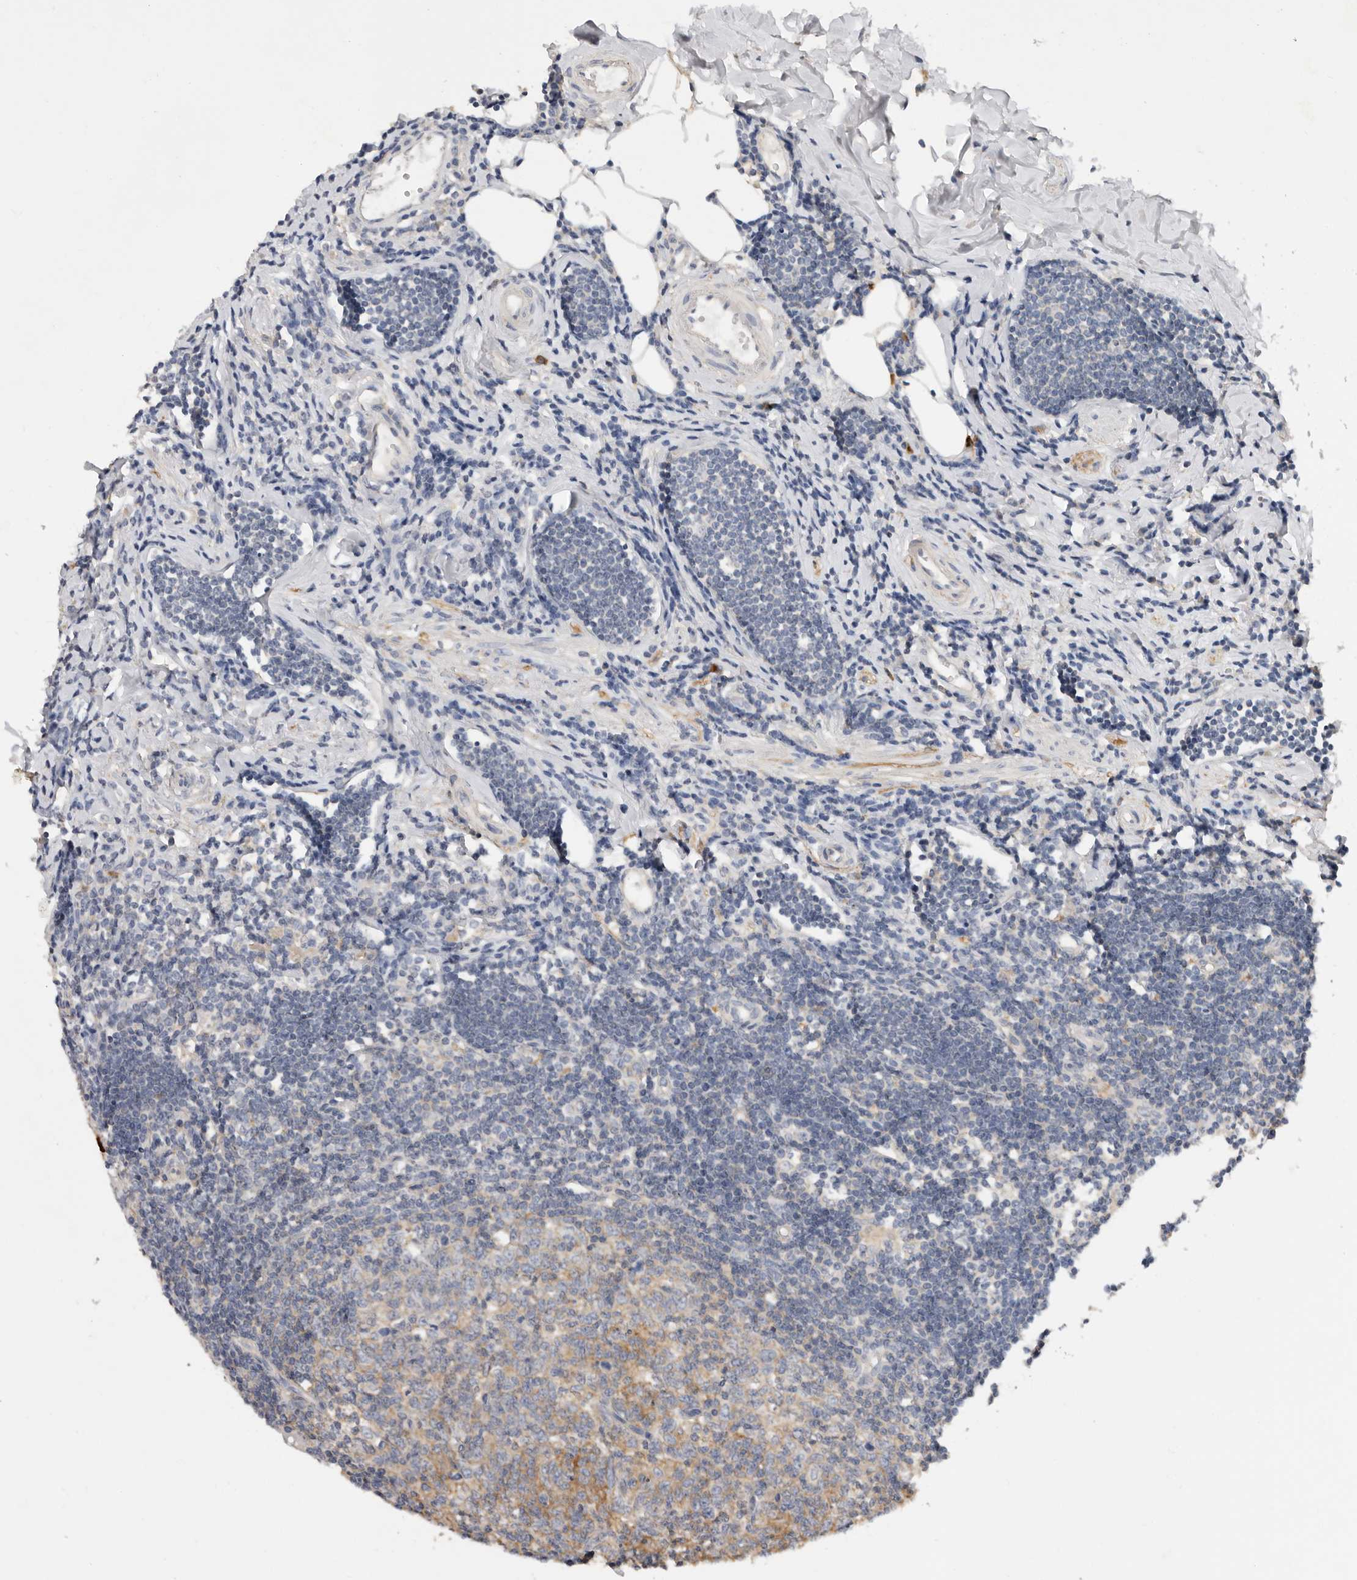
{"staining": {"intensity": "weak", "quantity": "<25%", "location": "cytoplasmic/membranous"}, "tissue": "appendix", "cell_type": "Glandular cells", "image_type": "normal", "snomed": [{"axis": "morphology", "description": "Normal tissue, NOS"}, {"axis": "topography", "description": "Appendix"}], "caption": "DAB immunohistochemical staining of unremarkable human appendix reveals no significant expression in glandular cells.", "gene": "WDTC1", "patient": {"sex": "female", "age": 54}}